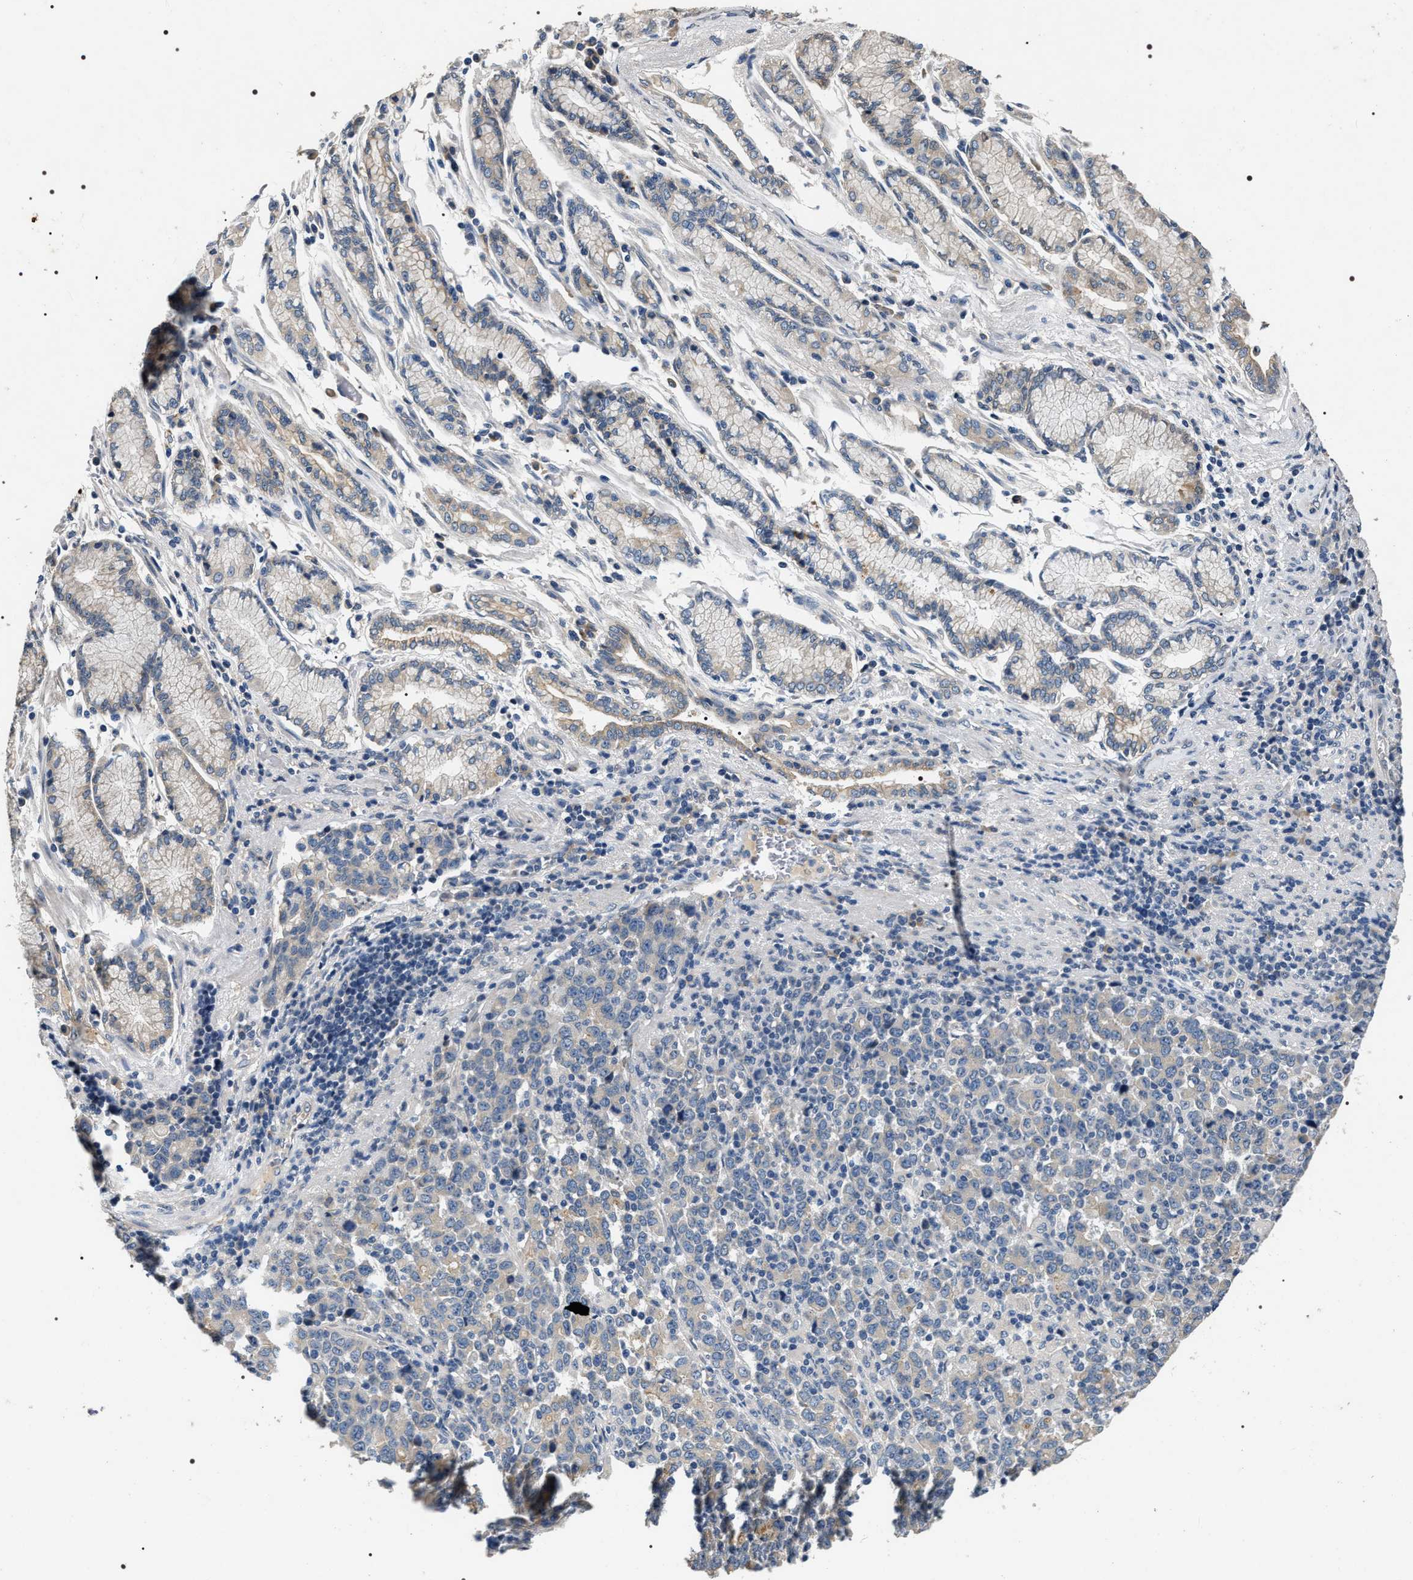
{"staining": {"intensity": "negative", "quantity": "none", "location": "none"}, "tissue": "stomach cancer", "cell_type": "Tumor cells", "image_type": "cancer", "snomed": [{"axis": "morphology", "description": "Adenocarcinoma, NOS"}, {"axis": "topography", "description": "Stomach, upper"}], "caption": "Immunohistochemical staining of human stomach cancer displays no significant positivity in tumor cells.", "gene": "IFT81", "patient": {"sex": "male", "age": 69}}